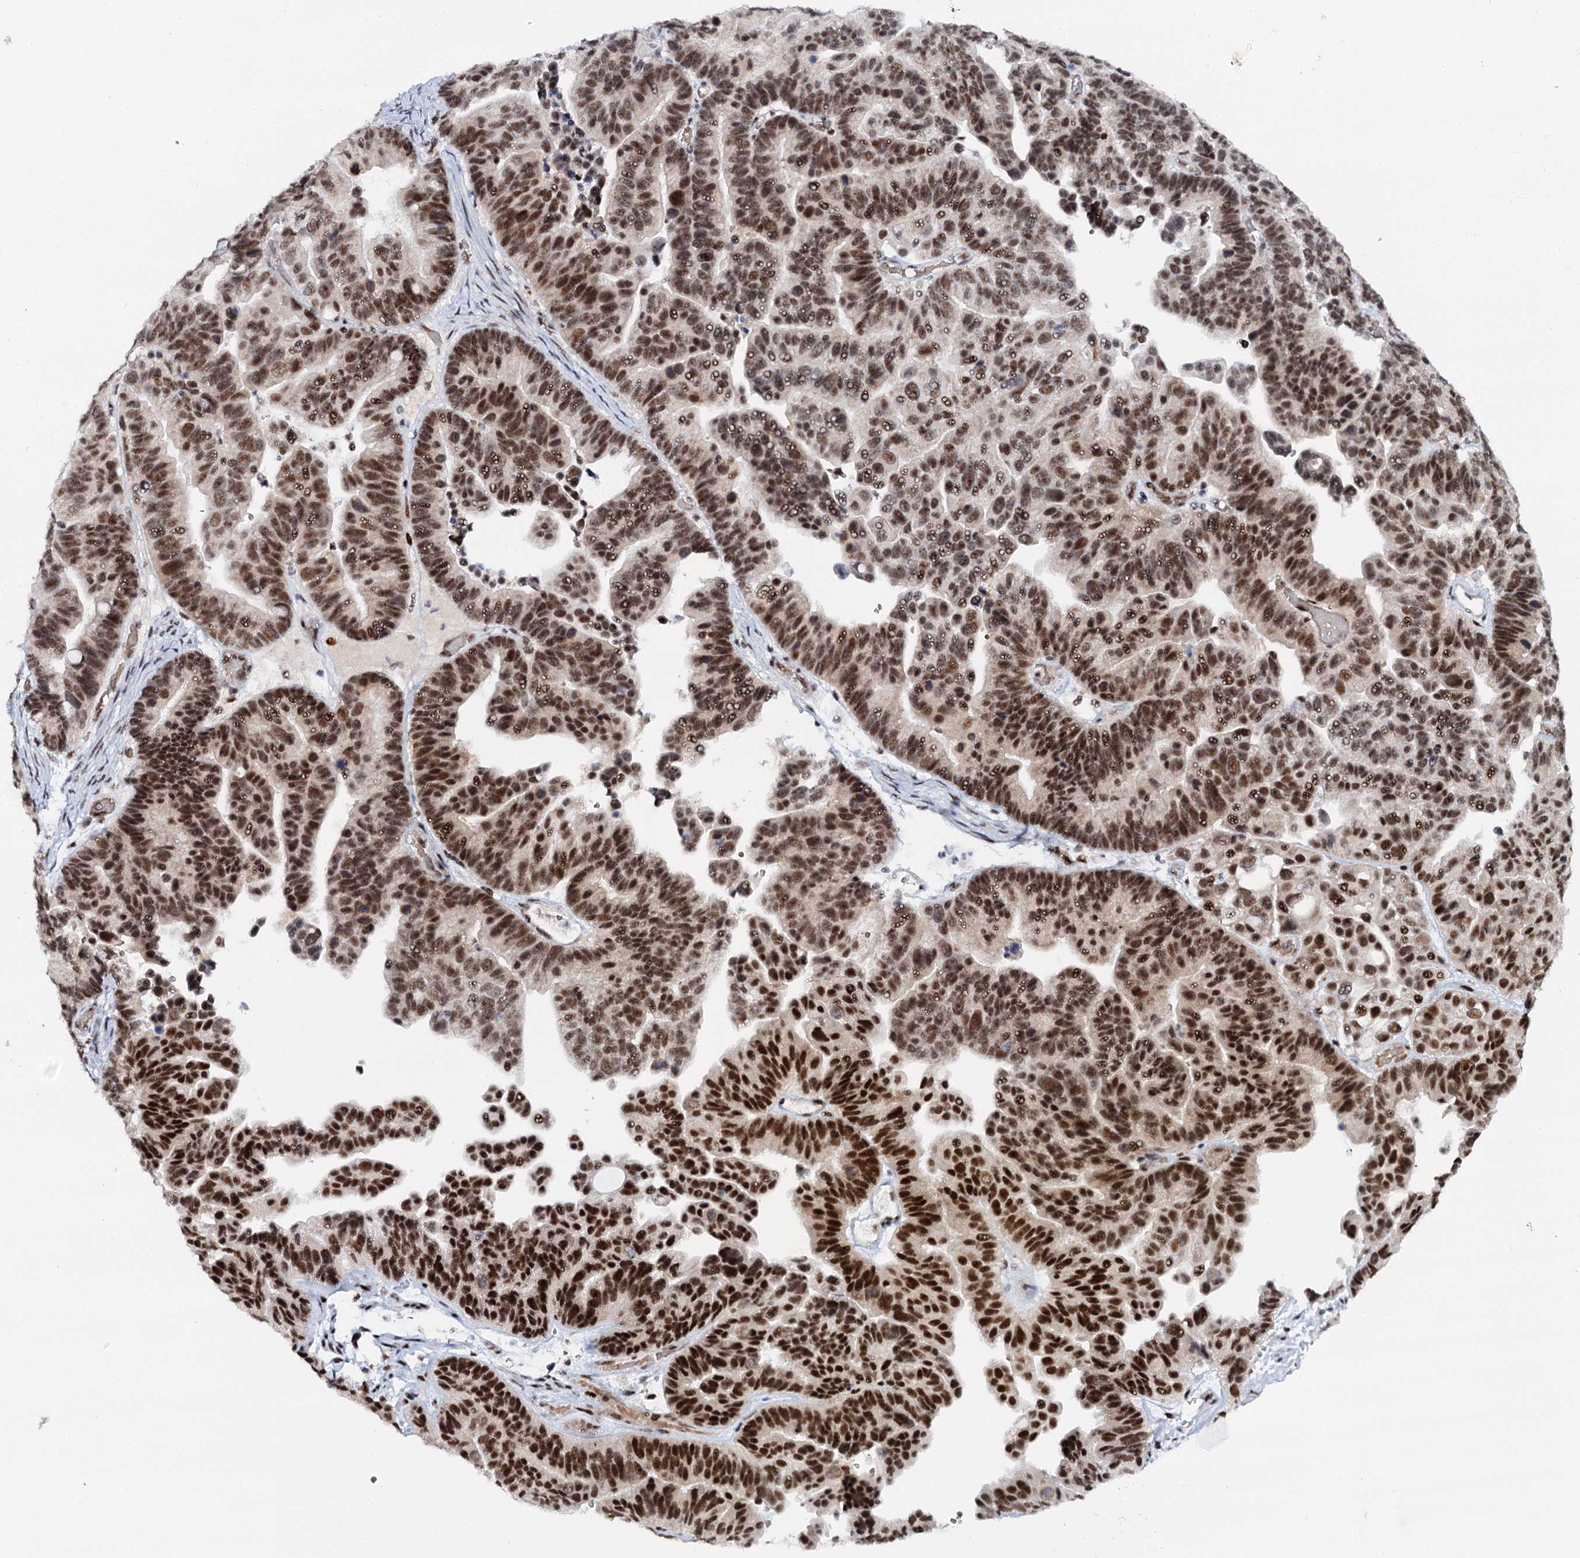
{"staining": {"intensity": "strong", "quantity": "25%-75%", "location": "nuclear"}, "tissue": "ovarian cancer", "cell_type": "Tumor cells", "image_type": "cancer", "snomed": [{"axis": "morphology", "description": "Cystadenocarcinoma, serous, NOS"}, {"axis": "topography", "description": "Ovary"}], "caption": "A micrograph showing strong nuclear staining in about 25%-75% of tumor cells in ovarian cancer, as visualized by brown immunohistochemical staining.", "gene": "BUD13", "patient": {"sex": "female", "age": 56}}